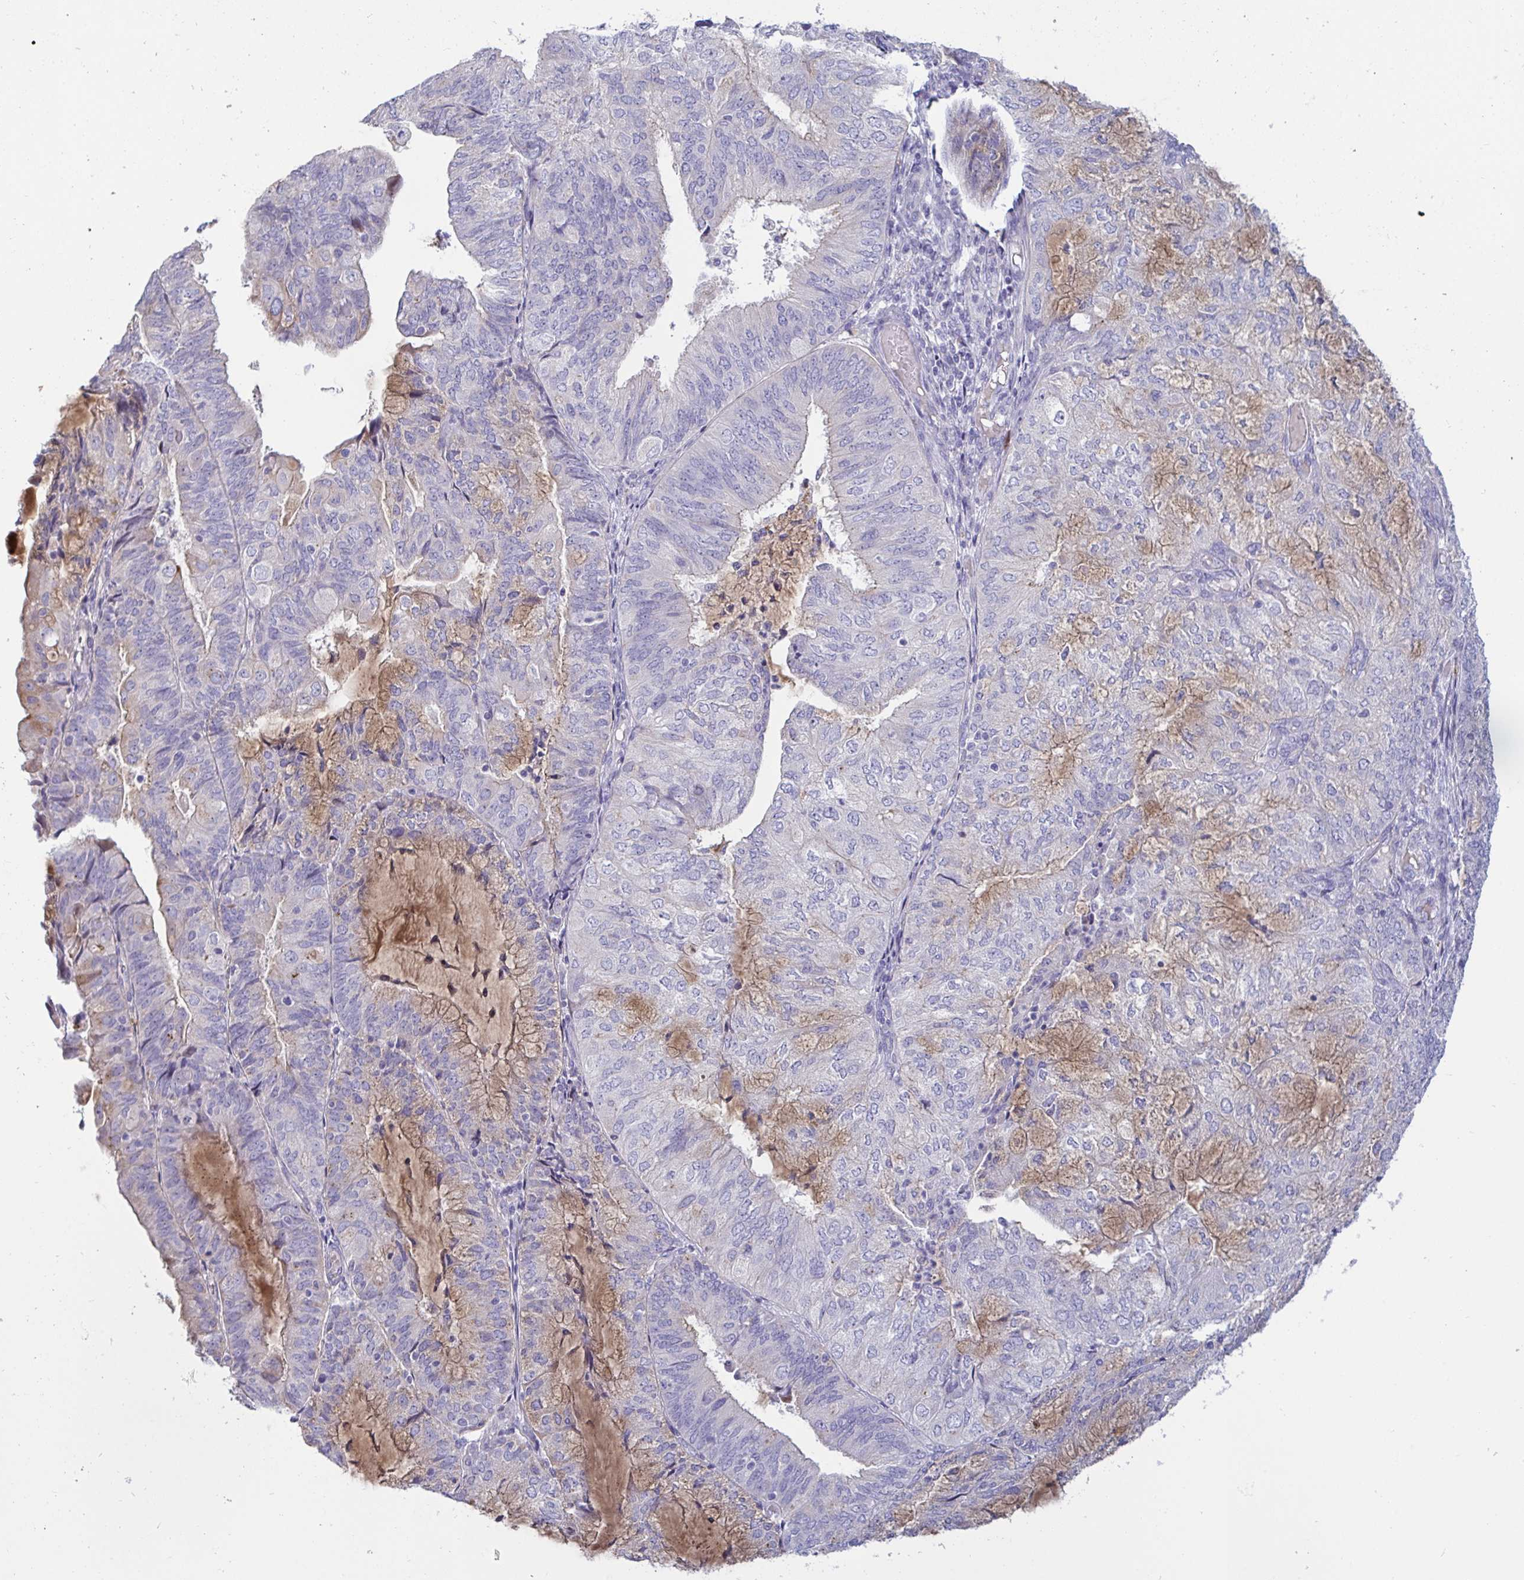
{"staining": {"intensity": "weak", "quantity": "<25%", "location": "cytoplasmic/membranous"}, "tissue": "endometrial cancer", "cell_type": "Tumor cells", "image_type": "cancer", "snomed": [{"axis": "morphology", "description": "Adenocarcinoma, NOS"}, {"axis": "topography", "description": "Endometrium"}], "caption": "Tumor cells show no significant protein expression in adenocarcinoma (endometrial).", "gene": "TAS2R38", "patient": {"sex": "female", "age": 81}}